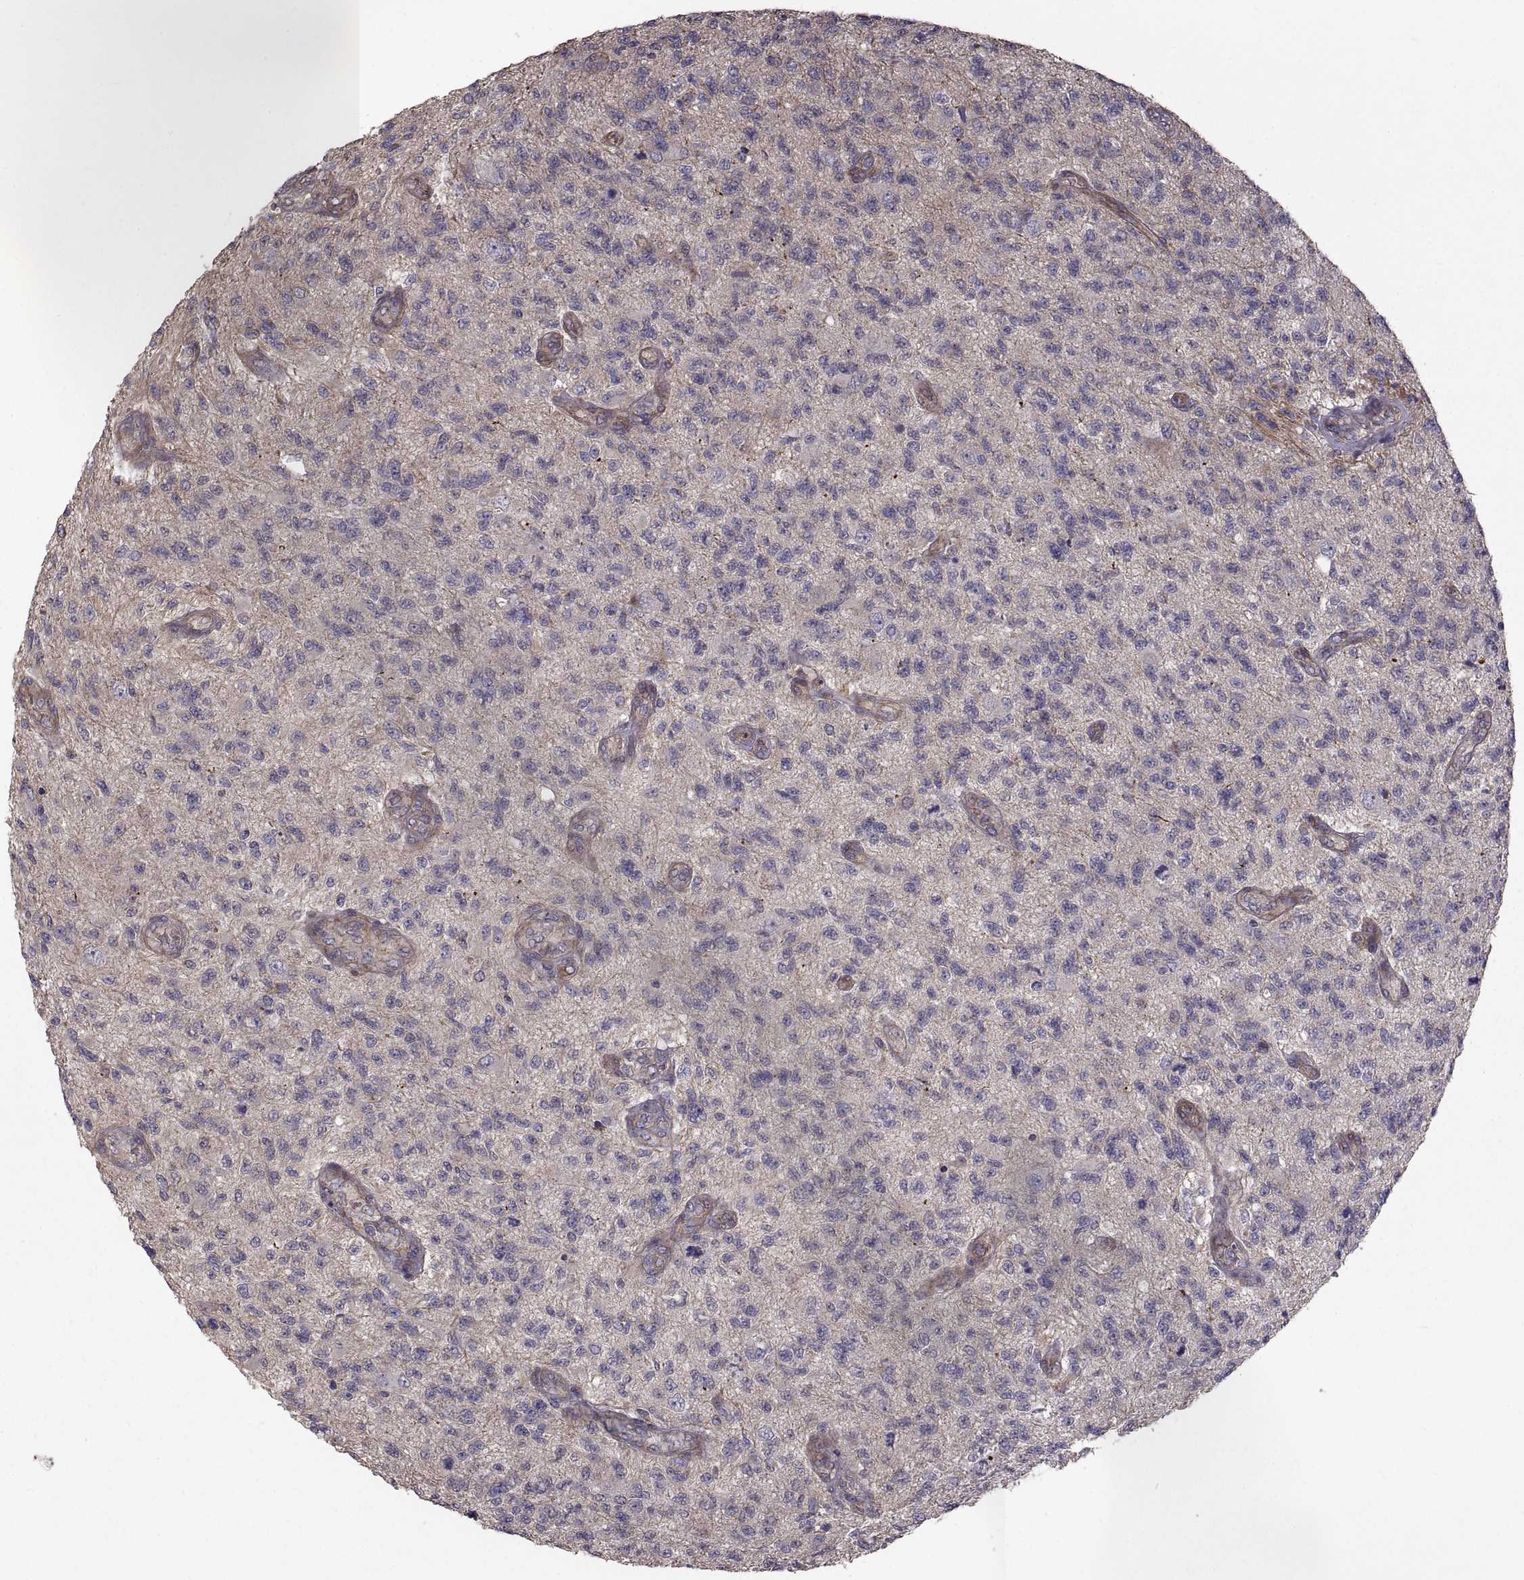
{"staining": {"intensity": "negative", "quantity": "none", "location": "none"}, "tissue": "glioma", "cell_type": "Tumor cells", "image_type": "cancer", "snomed": [{"axis": "morphology", "description": "Glioma, malignant, High grade"}, {"axis": "topography", "description": "Brain"}], "caption": "This is a micrograph of immunohistochemistry (IHC) staining of glioma, which shows no staining in tumor cells. The staining is performed using DAB (3,3'-diaminobenzidine) brown chromogen with nuclei counter-stained in using hematoxylin.", "gene": "PMM2", "patient": {"sex": "male", "age": 56}}